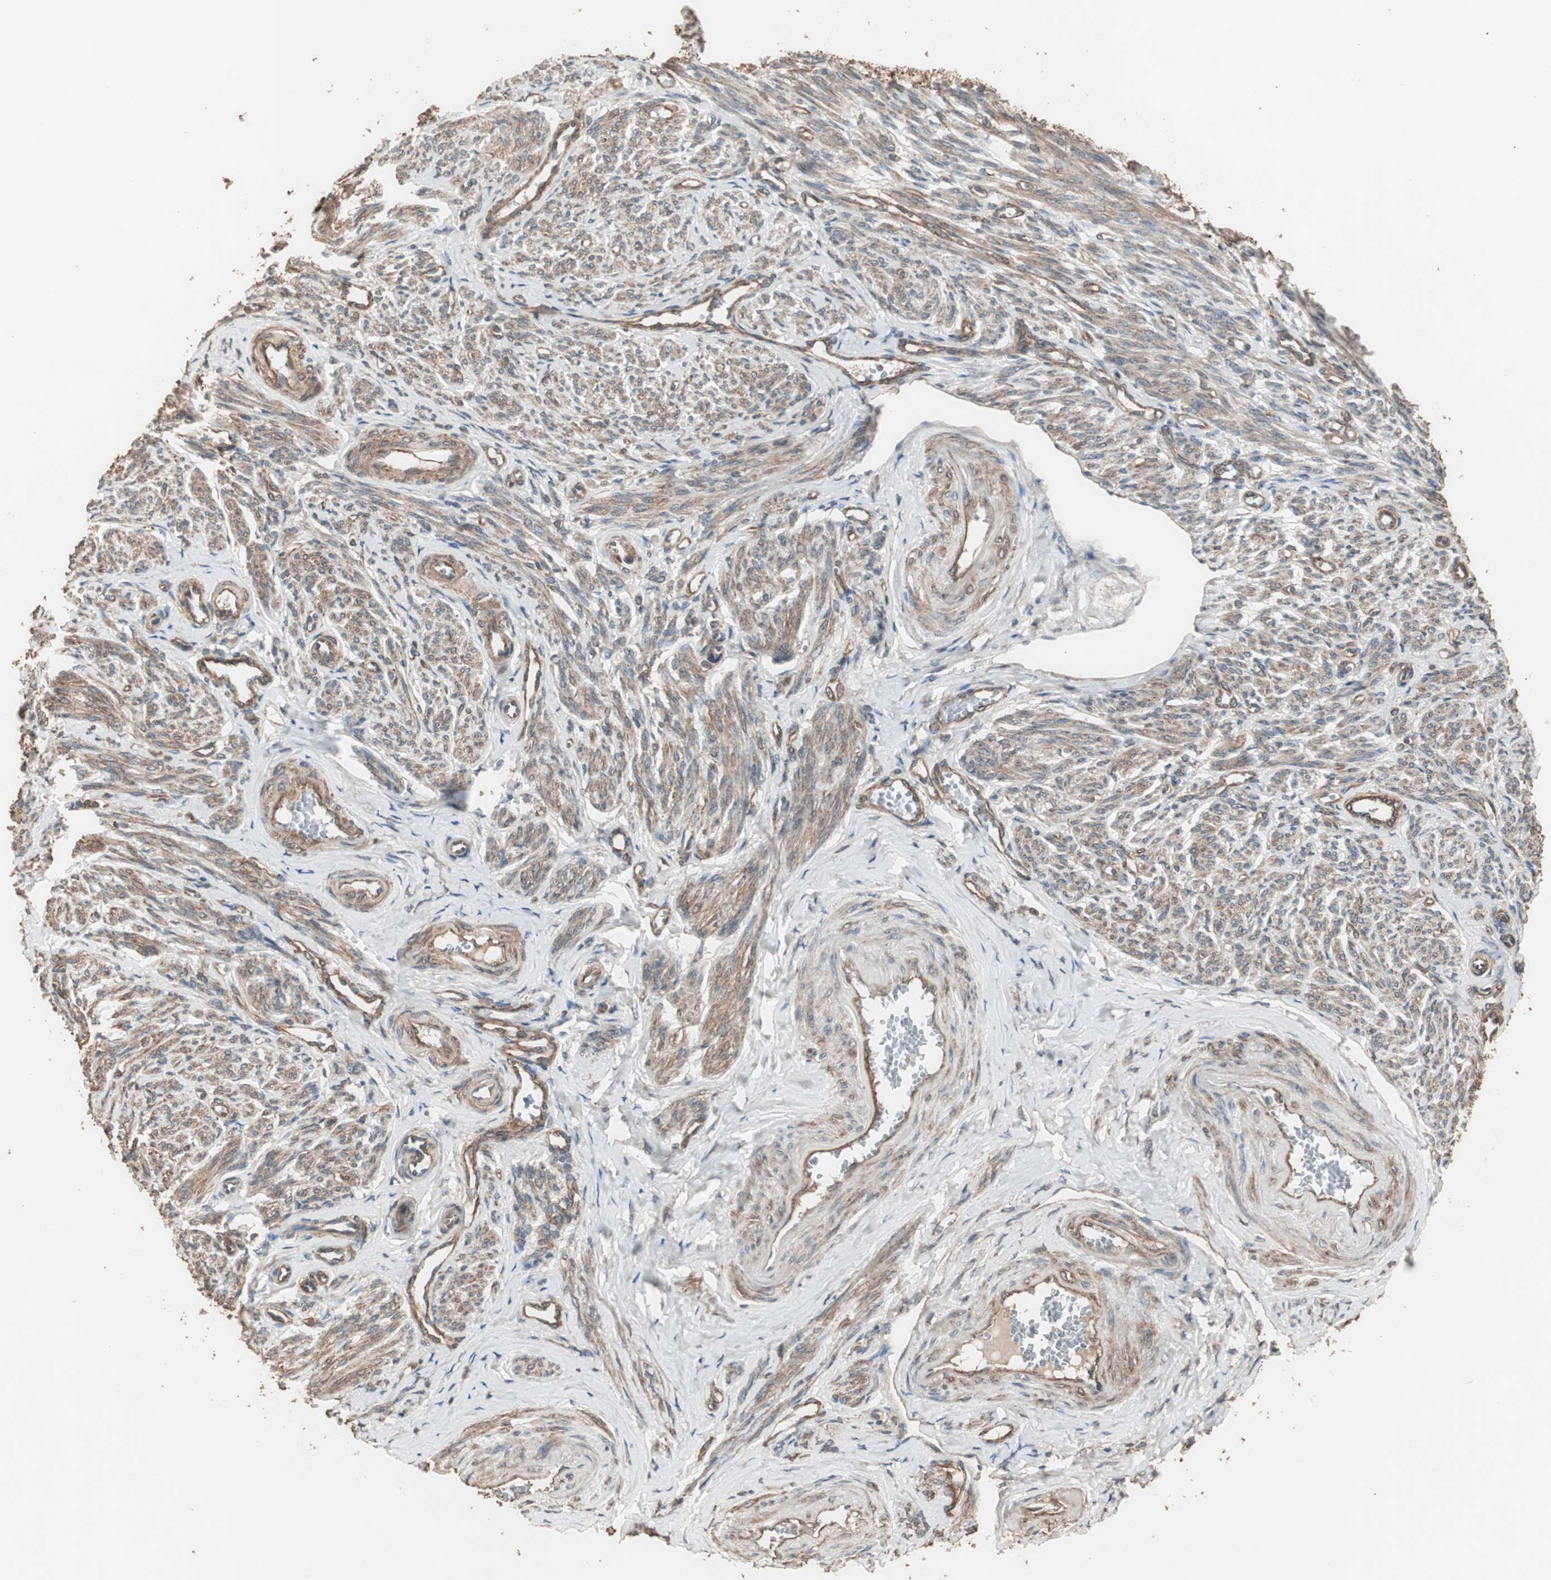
{"staining": {"intensity": "moderate", "quantity": ">75%", "location": "cytoplasmic/membranous"}, "tissue": "smooth muscle", "cell_type": "Smooth muscle cells", "image_type": "normal", "snomed": [{"axis": "morphology", "description": "Normal tissue, NOS"}, {"axis": "topography", "description": "Smooth muscle"}], "caption": "Human smooth muscle stained for a protein (brown) exhibits moderate cytoplasmic/membranous positive staining in about >75% of smooth muscle cells.", "gene": "LZTS1", "patient": {"sex": "female", "age": 65}}